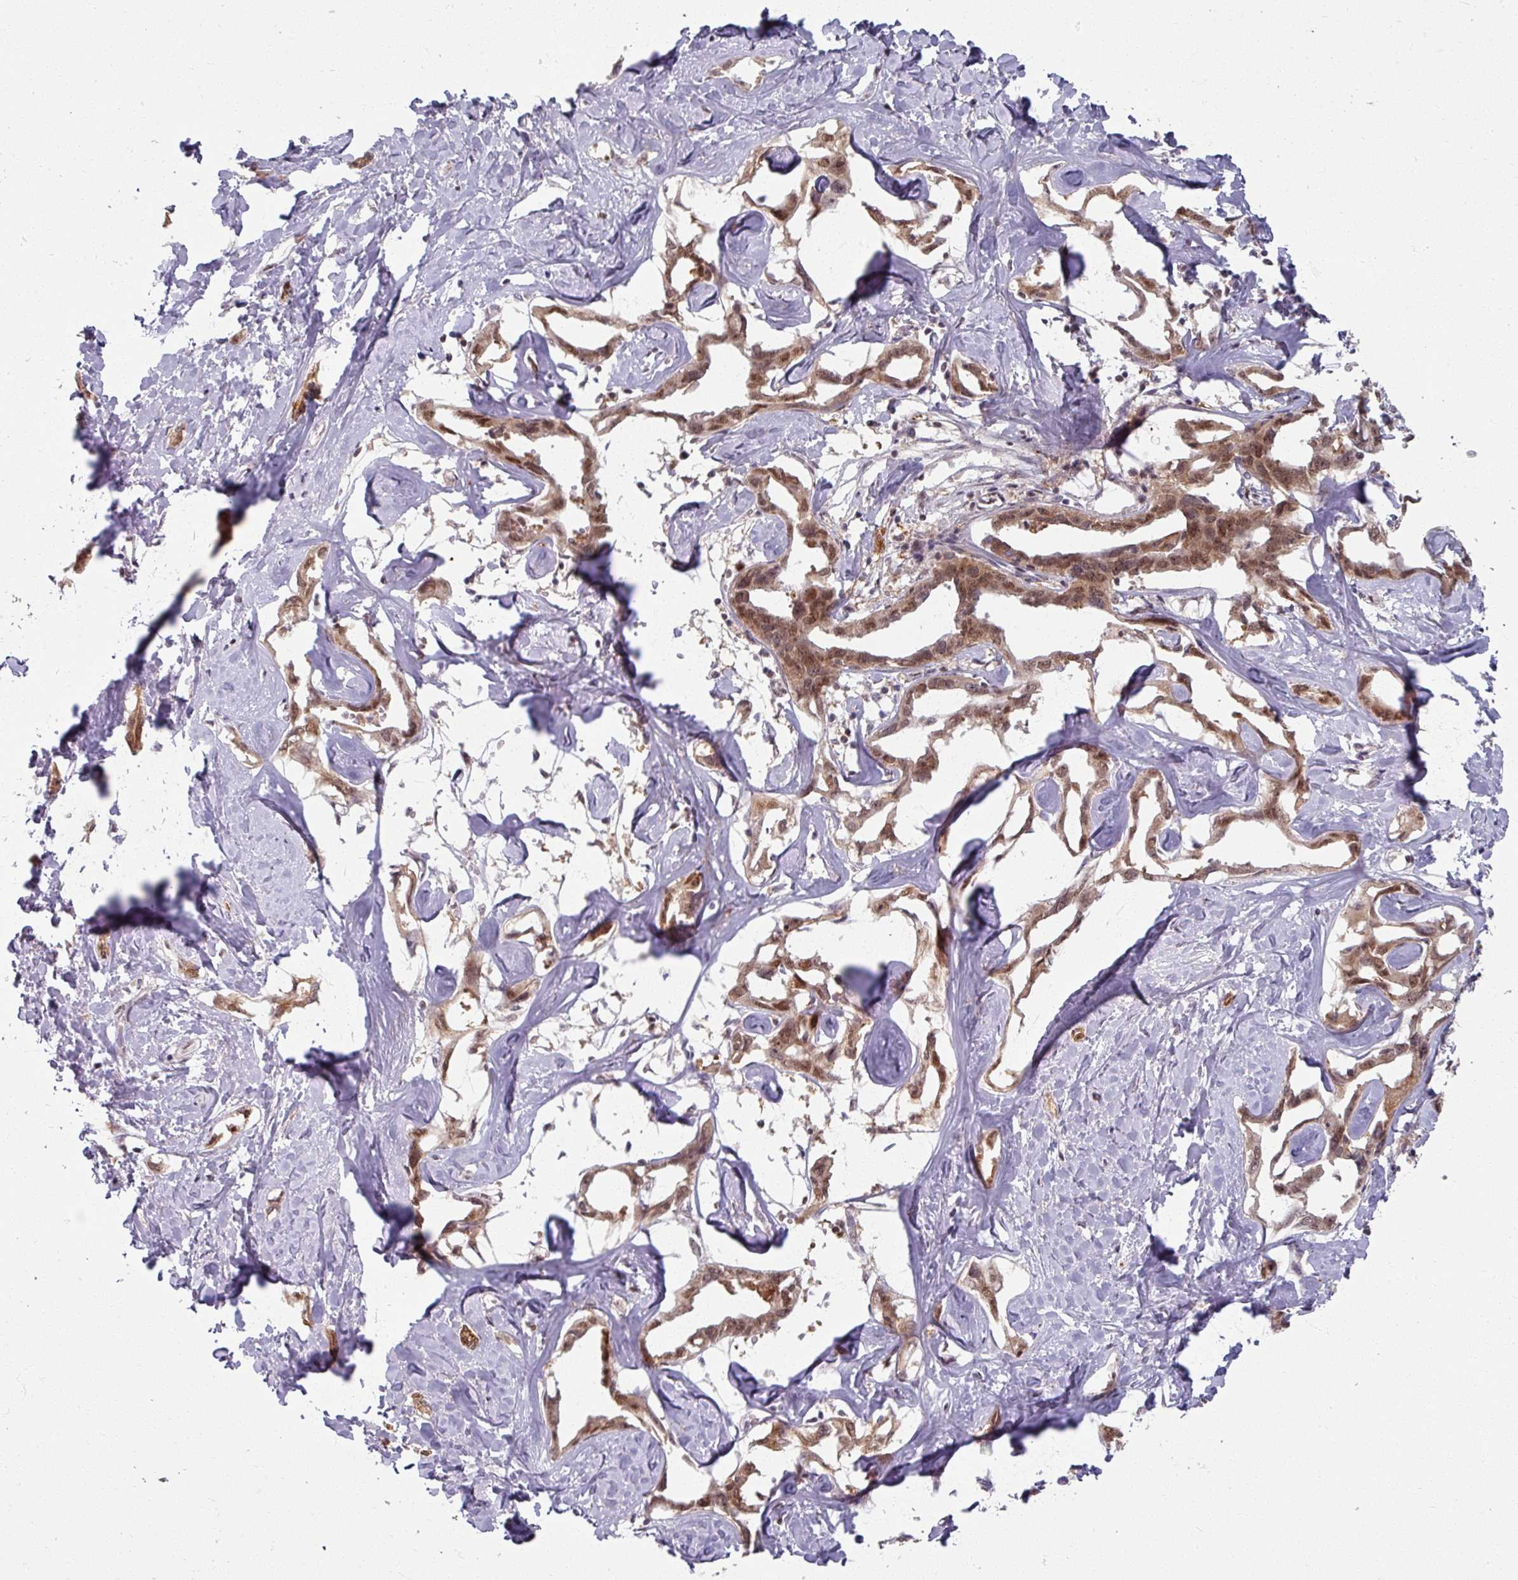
{"staining": {"intensity": "moderate", "quantity": ">75%", "location": "cytoplasmic/membranous,nuclear"}, "tissue": "liver cancer", "cell_type": "Tumor cells", "image_type": "cancer", "snomed": [{"axis": "morphology", "description": "Cholangiocarcinoma"}, {"axis": "topography", "description": "Liver"}], "caption": "Immunohistochemistry (IHC) image of neoplastic tissue: human liver cancer stained using IHC displays medium levels of moderate protein expression localized specifically in the cytoplasmic/membranous and nuclear of tumor cells, appearing as a cytoplasmic/membranous and nuclear brown color.", "gene": "KLC3", "patient": {"sex": "male", "age": 59}}